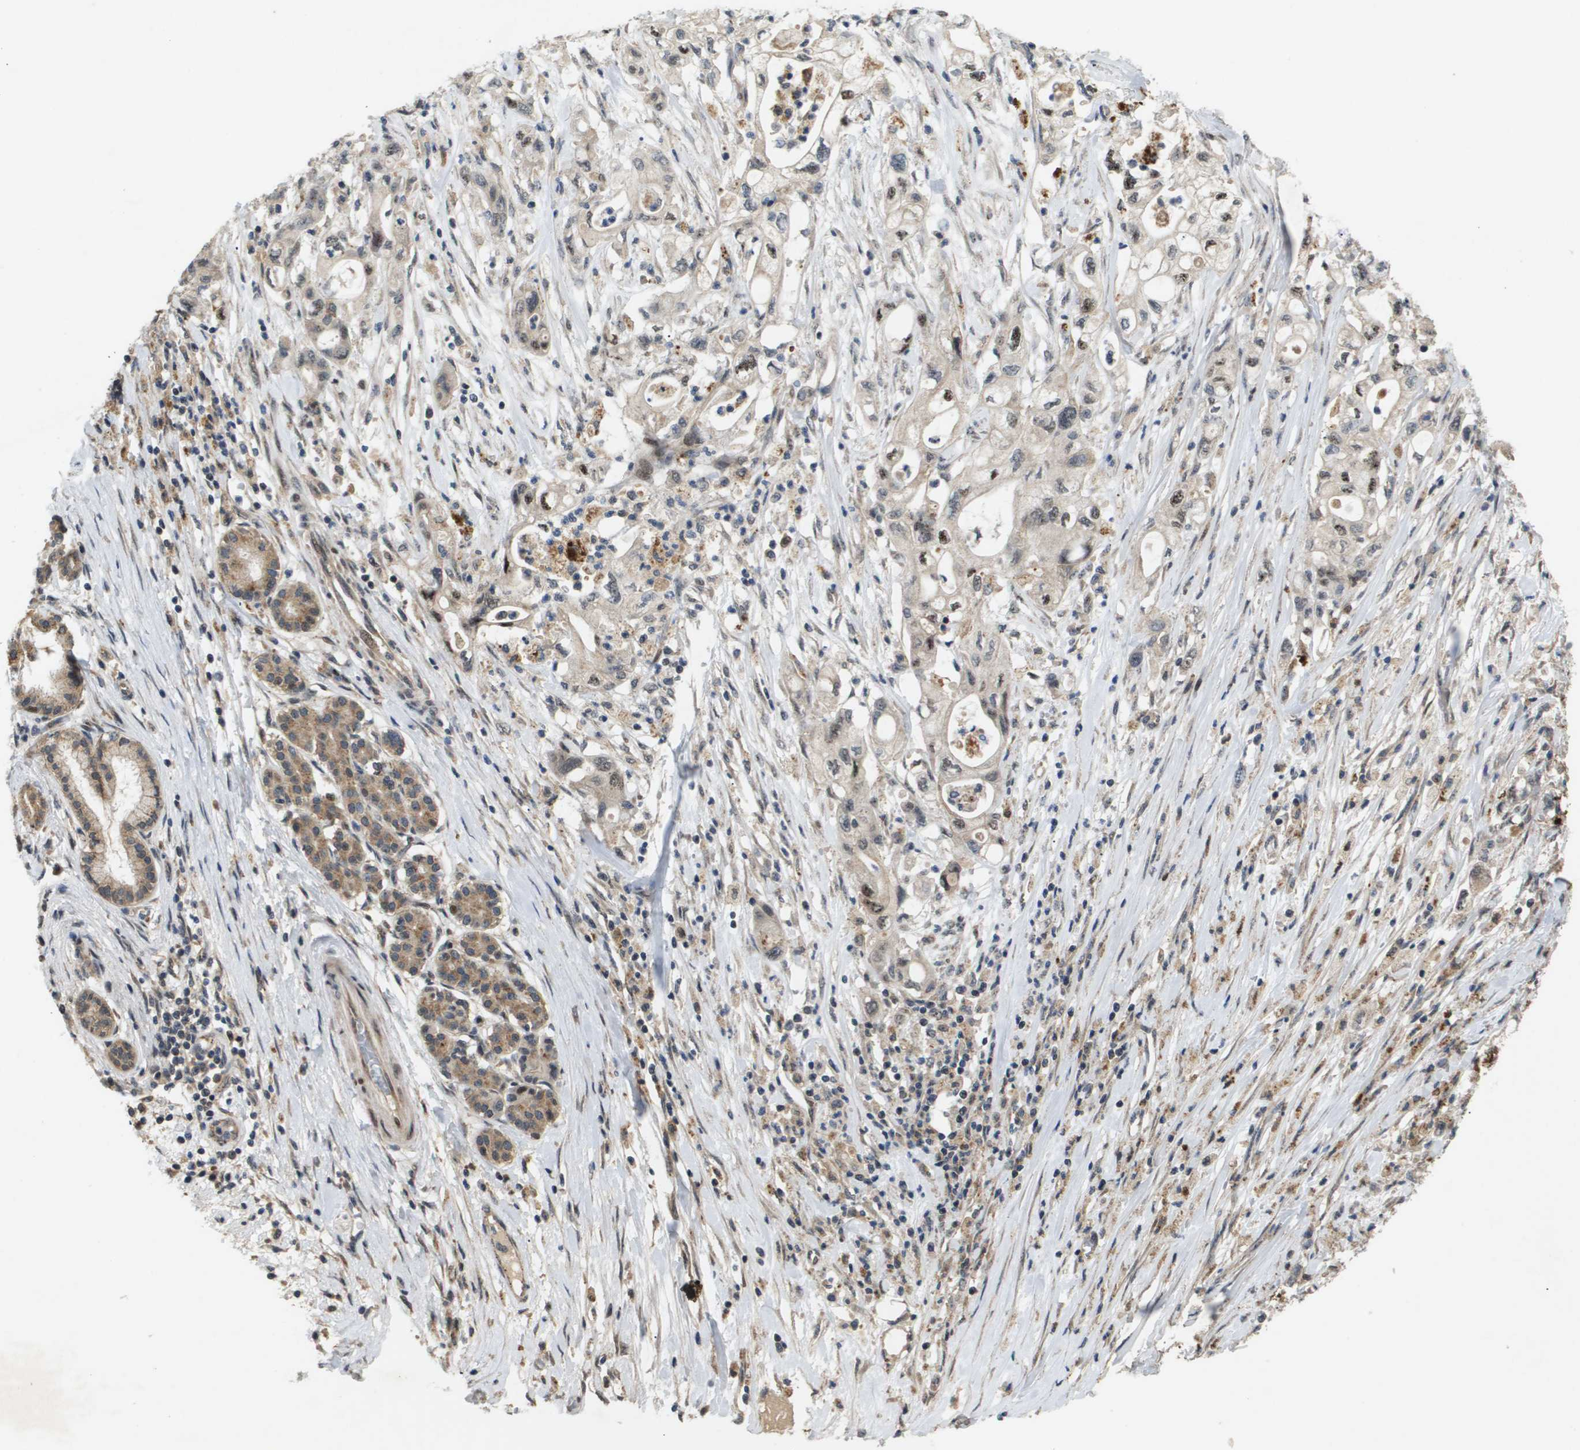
{"staining": {"intensity": "weak", "quantity": ">75%", "location": "cytoplasmic/membranous"}, "tissue": "pancreatic cancer", "cell_type": "Tumor cells", "image_type": "cancer", "snomed": [{"axis": "morphology", "description": "Adenocarcinoma, NOS"}, {"axis": "topography", "description": "Pancreas"}], "caption": "High-power microscopy captured an immunohistochemistry (IHC) image of adenocarcinoma (pancreatic), revealing weak cytoplasmic/membranous positivity in about >75% of tumor cells.", "gene": "PDGFB", "patient": {"sex": "male", "age": 79}}